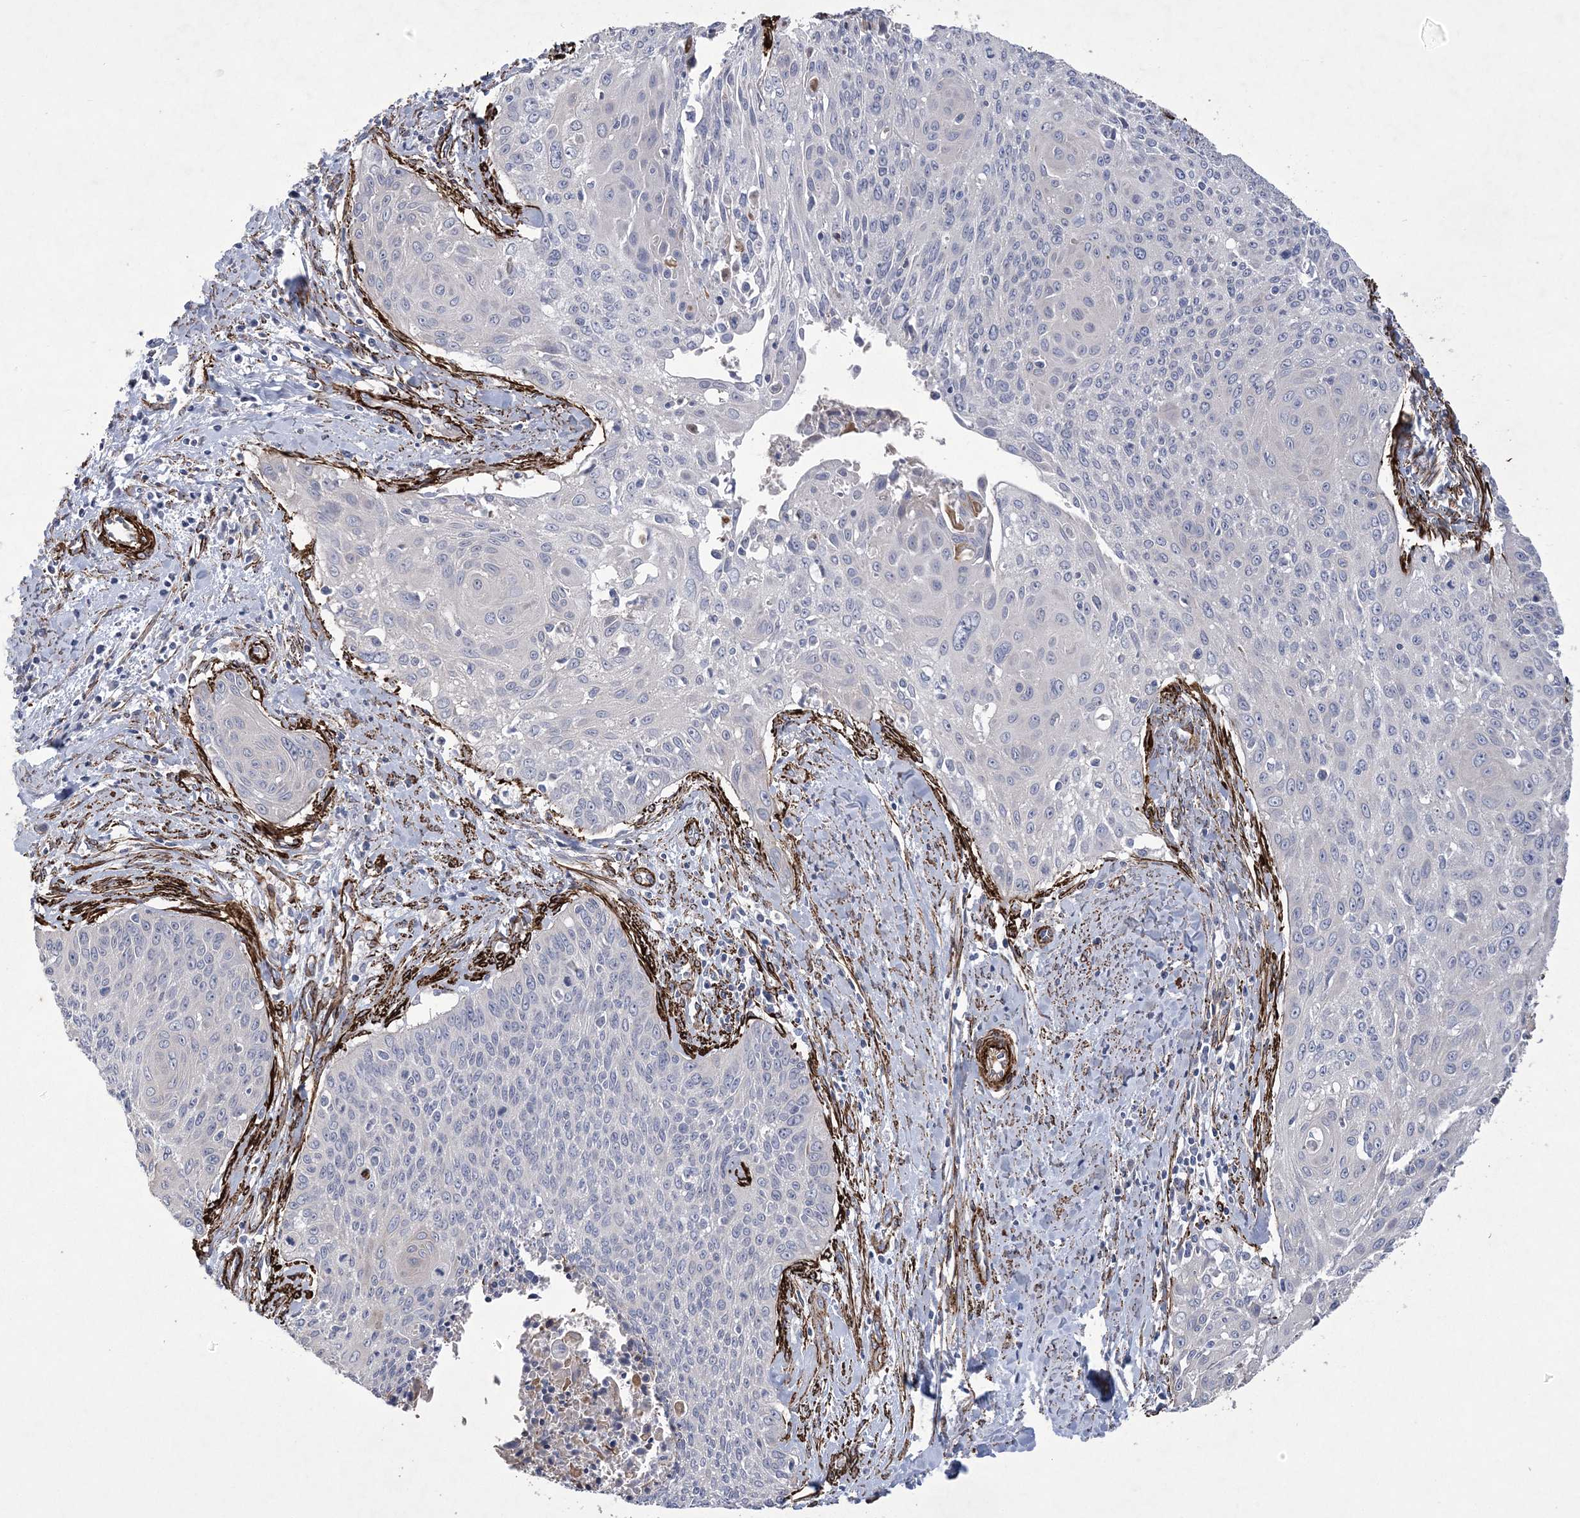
{"staining": {"intensity": "negative", "quantity": "none", "location": "none"}, "tissue": "cervical cancer", "cell_type": "Tumor cells", "image_type": "cancer", "snomed": [{"axis": "morphology", "description": "Squamous cell carcinoma, NOS"}, {"axis": "topography", "description": "Cervix"}], "caption": "Cervical cancer was stained to show a protein in brown. There is no significant staining in tumor cells.", "gene": "ARSJ", "patient": {"sex": "female", "age": 55}}